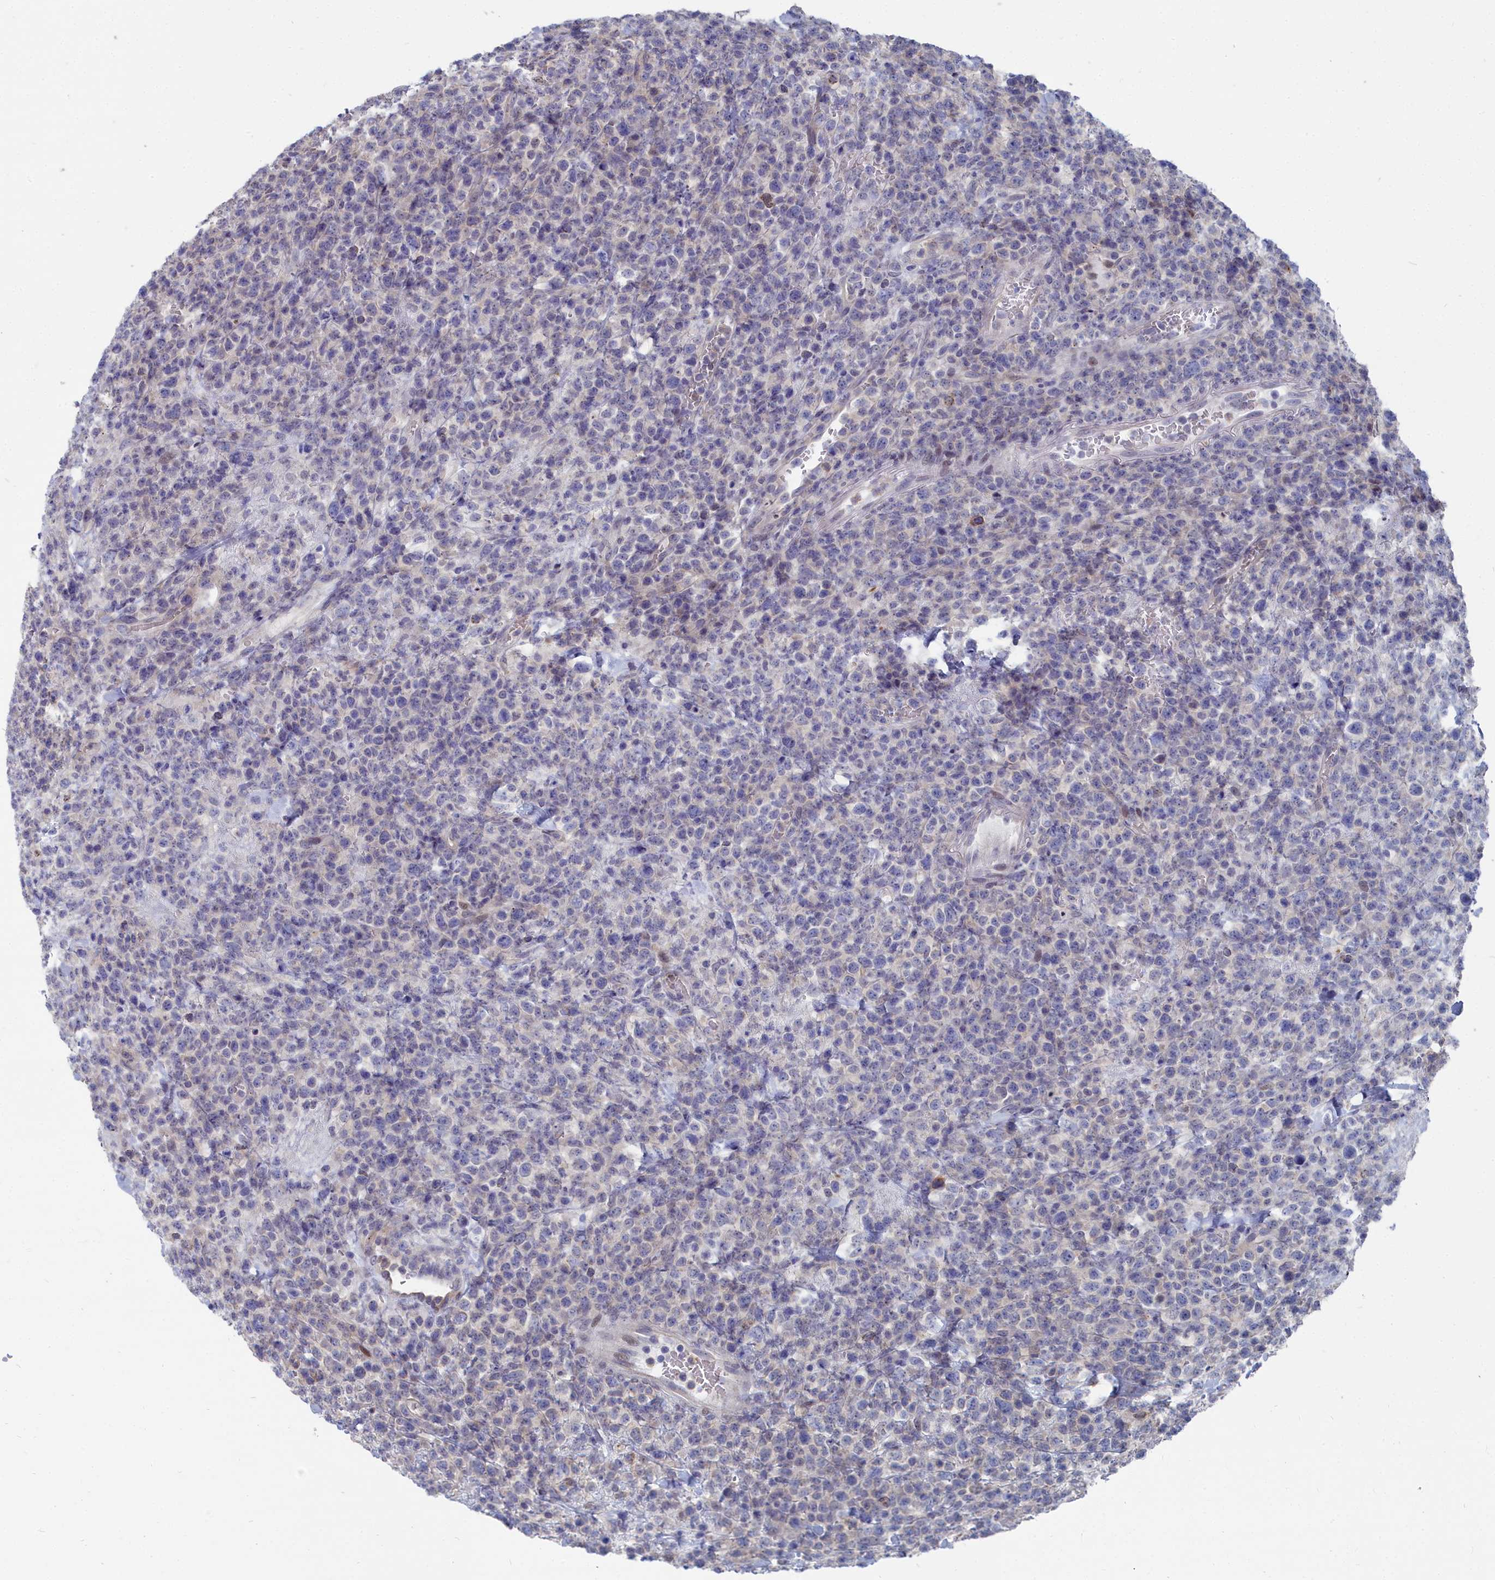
{"staining": {"intensity": "negative", "quantity": "none", "location": "none"}, "tissue": "lymphoma", "cell_type": "Tumor cells", "image_type": "cancer", "snomed": [{"axis": "morphology", "description": "Malignant lymphoma, non-Hodgkin's type, High grade"}, {"axis": "topography", "description": "Colon"}], "caption": "The immunohistochemistry photomicrograph has no significant staining in tumor cells of lymphoma tissue.", "gene": "RPS27A", "patient": {"sex": "female", "age": 53}}